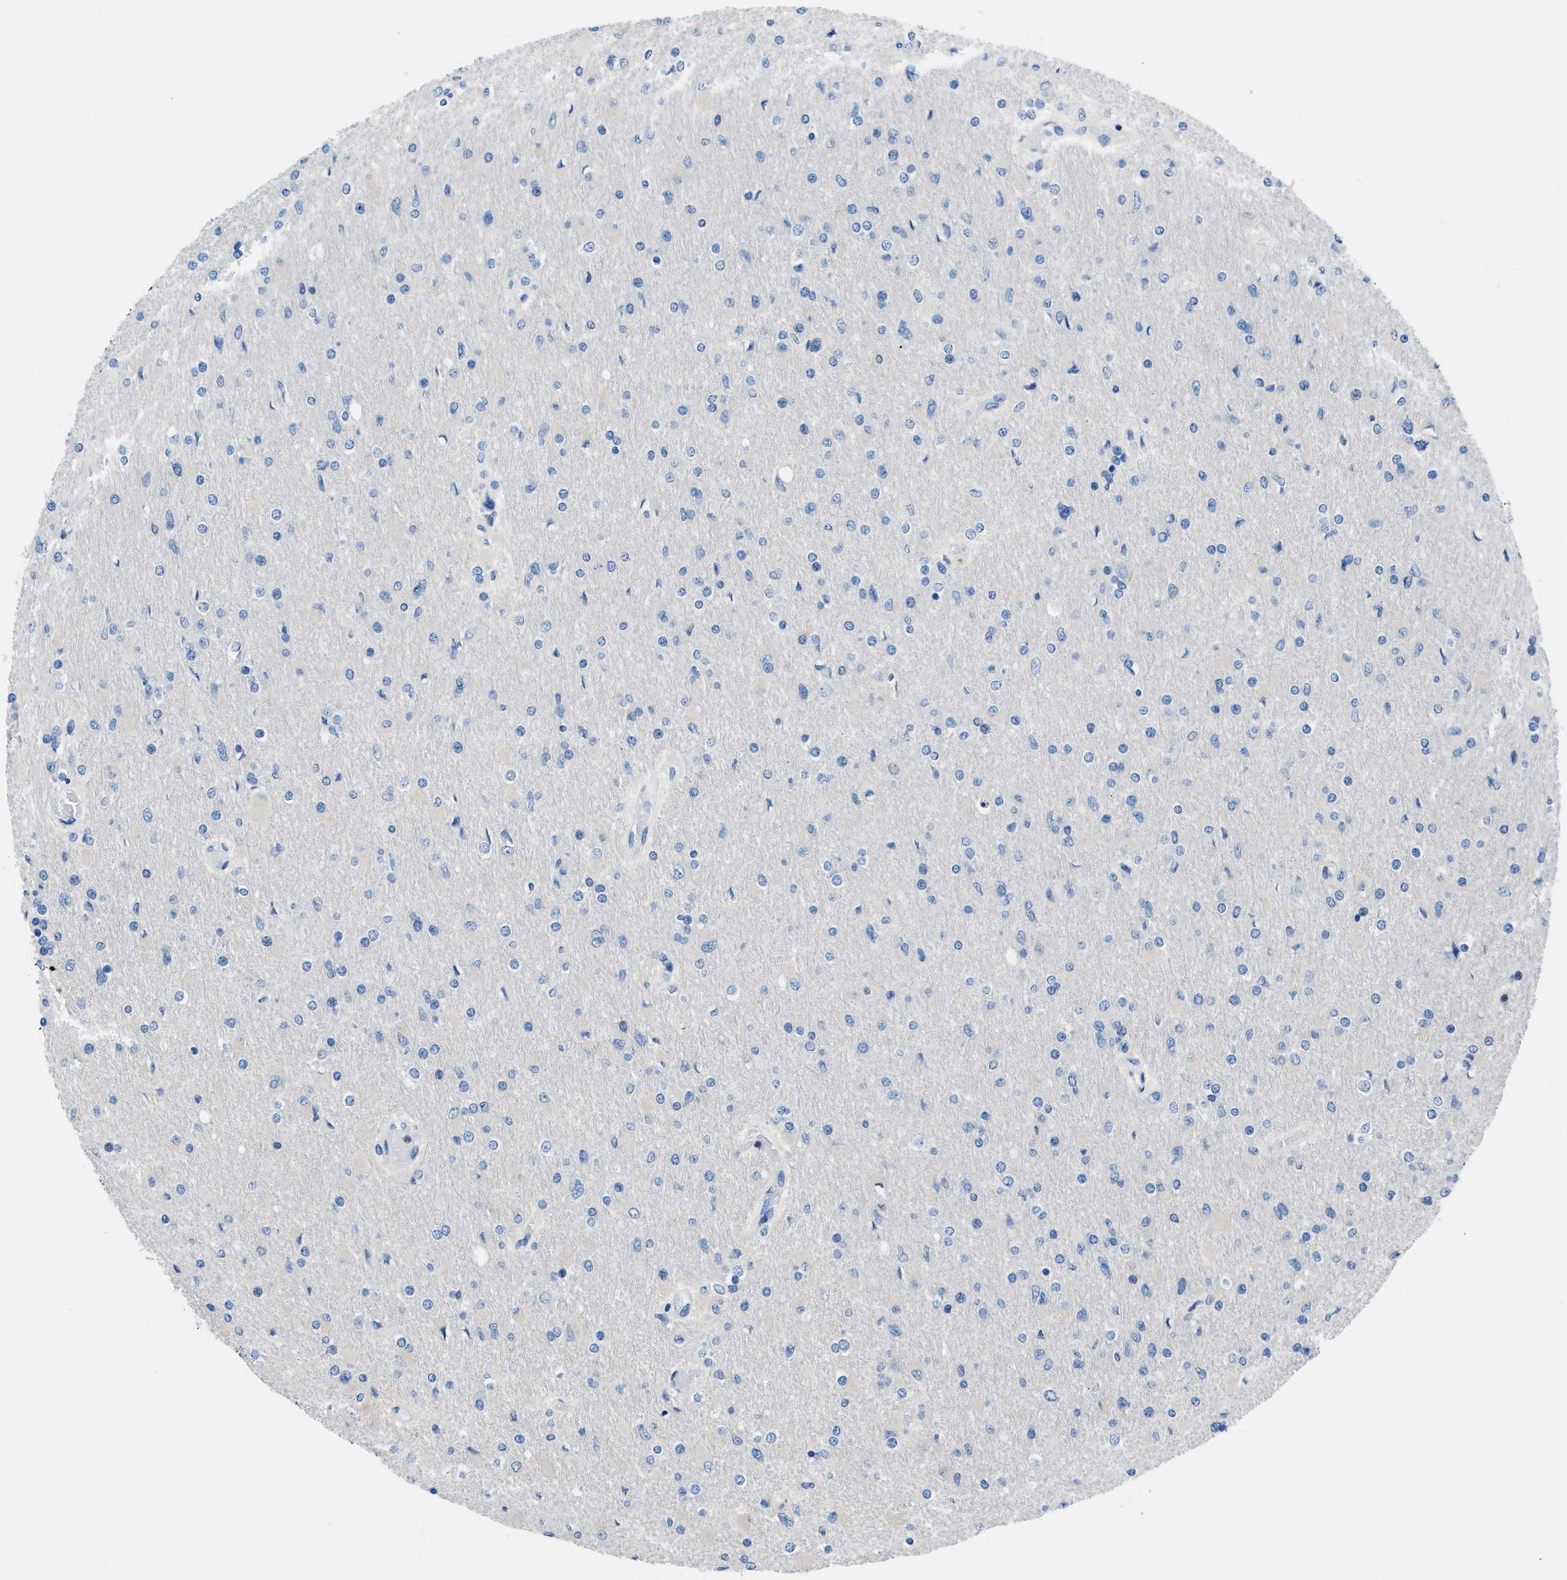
{"staining": {"intensity": "negative", "quantity": "none", "location": "none"}, "tissue": "glioma", "cell_type": "Tumor cells", "image_type": "cancer", "snomed": [{"axis": "morphology", "description": "Glioma, malignant, High grade"}, {"axis": "topography", "description": "Cerebral cortex"}], "caption": "Tumor cells show no significant positivity in malignant high-grade glioma.", "gene": "ITPR1", "patient": {"sex": "female", "age": 36}}